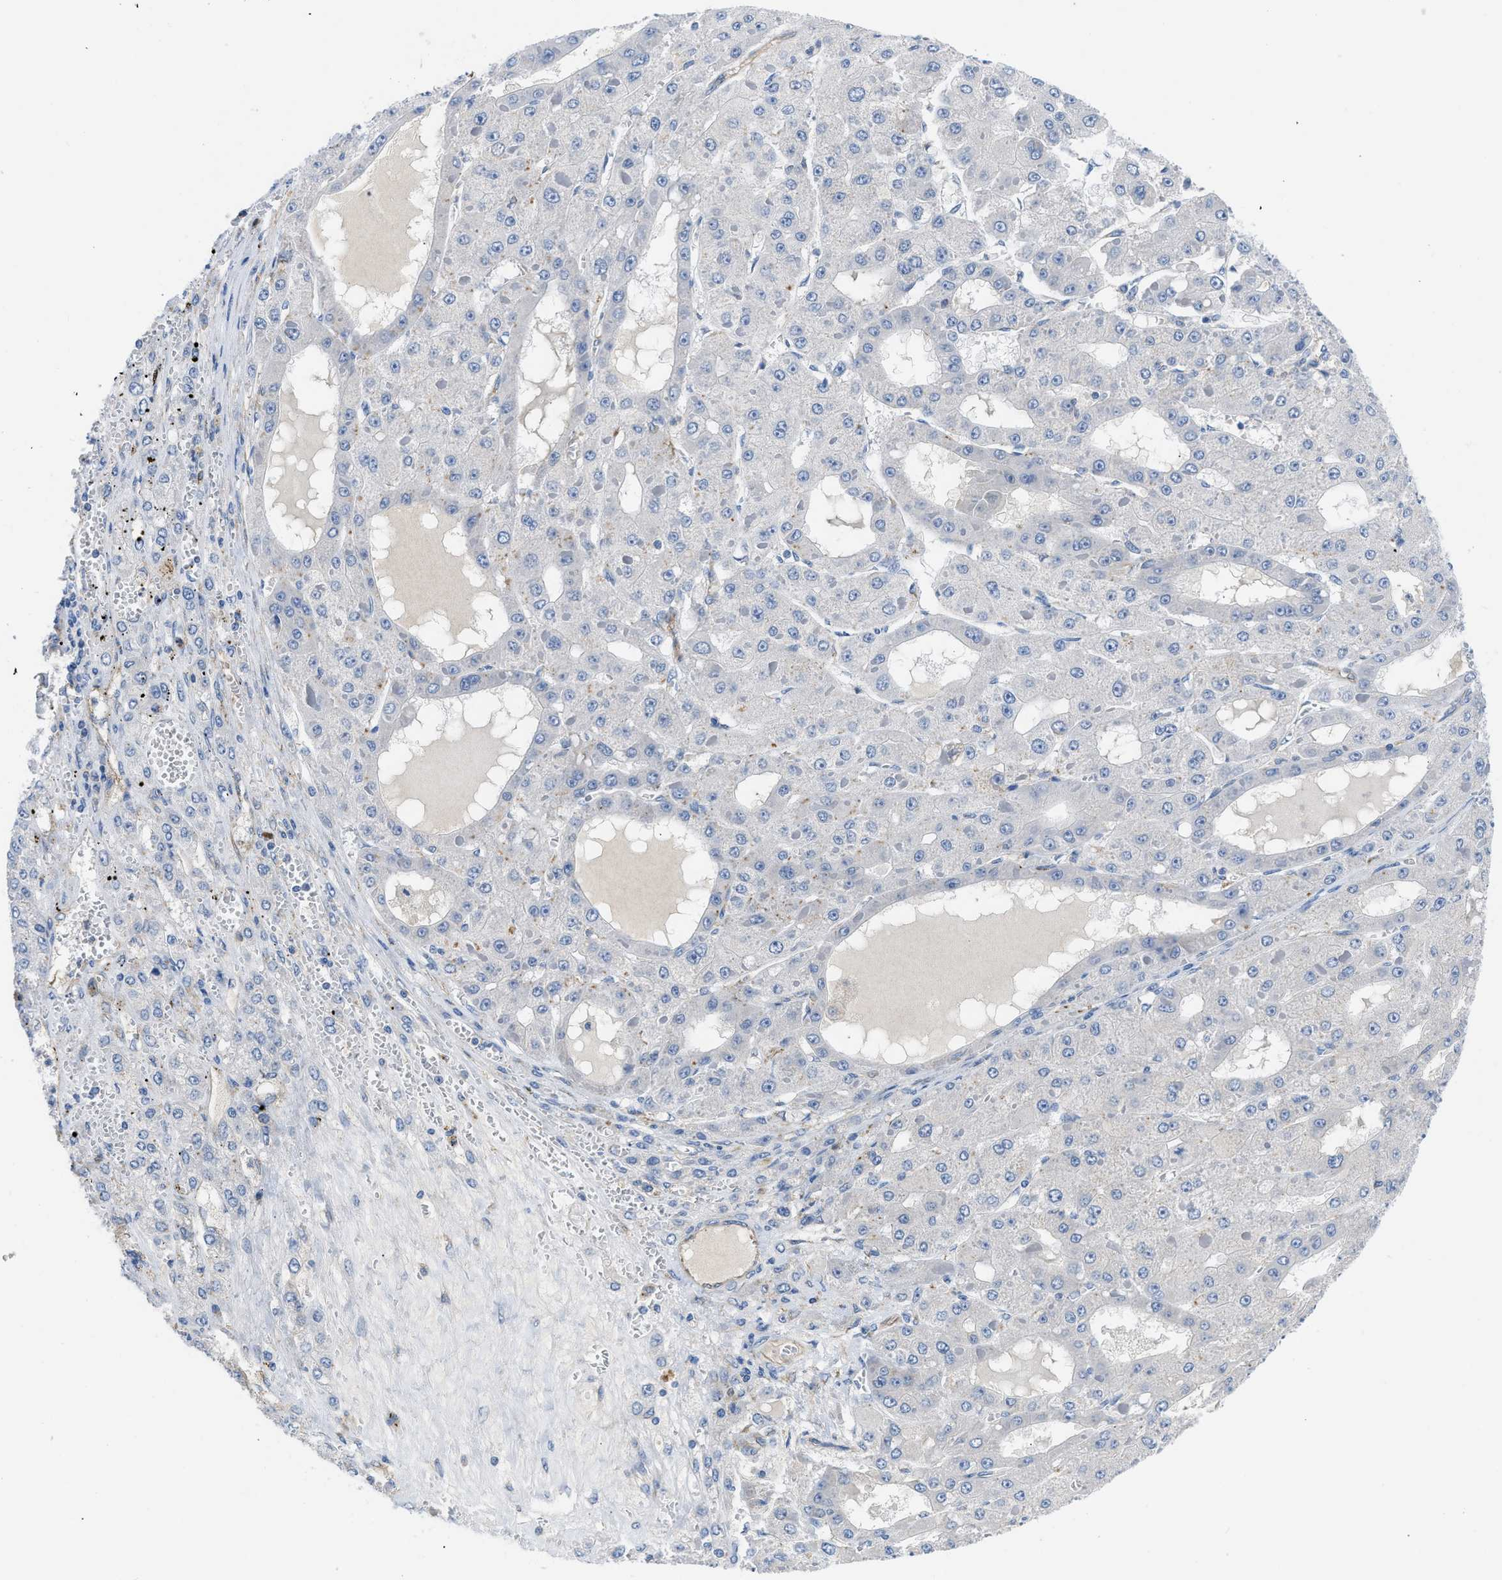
{"staining": {"intensity": "negative", "quantity": "none", "location": "none"}, "tissue": "liver cancer", "cell_type": "Tumor cells", "image_type": "cancer", "snomed": [{"axis": "morphology", "description": "Carcinoma, Hepatocellular, NOS"}, {"axis": "topography", "description": "Liver"}], "caption": "Tumor cells show no significant protein staining in liver cancer (hepatocellular carcinoma). The staining is performed using DAB brown chromogen with nuclei counter-stained in using hematoxylin.", "gene": "BNC2", "patient": {"sex": "female", "age": 73}}